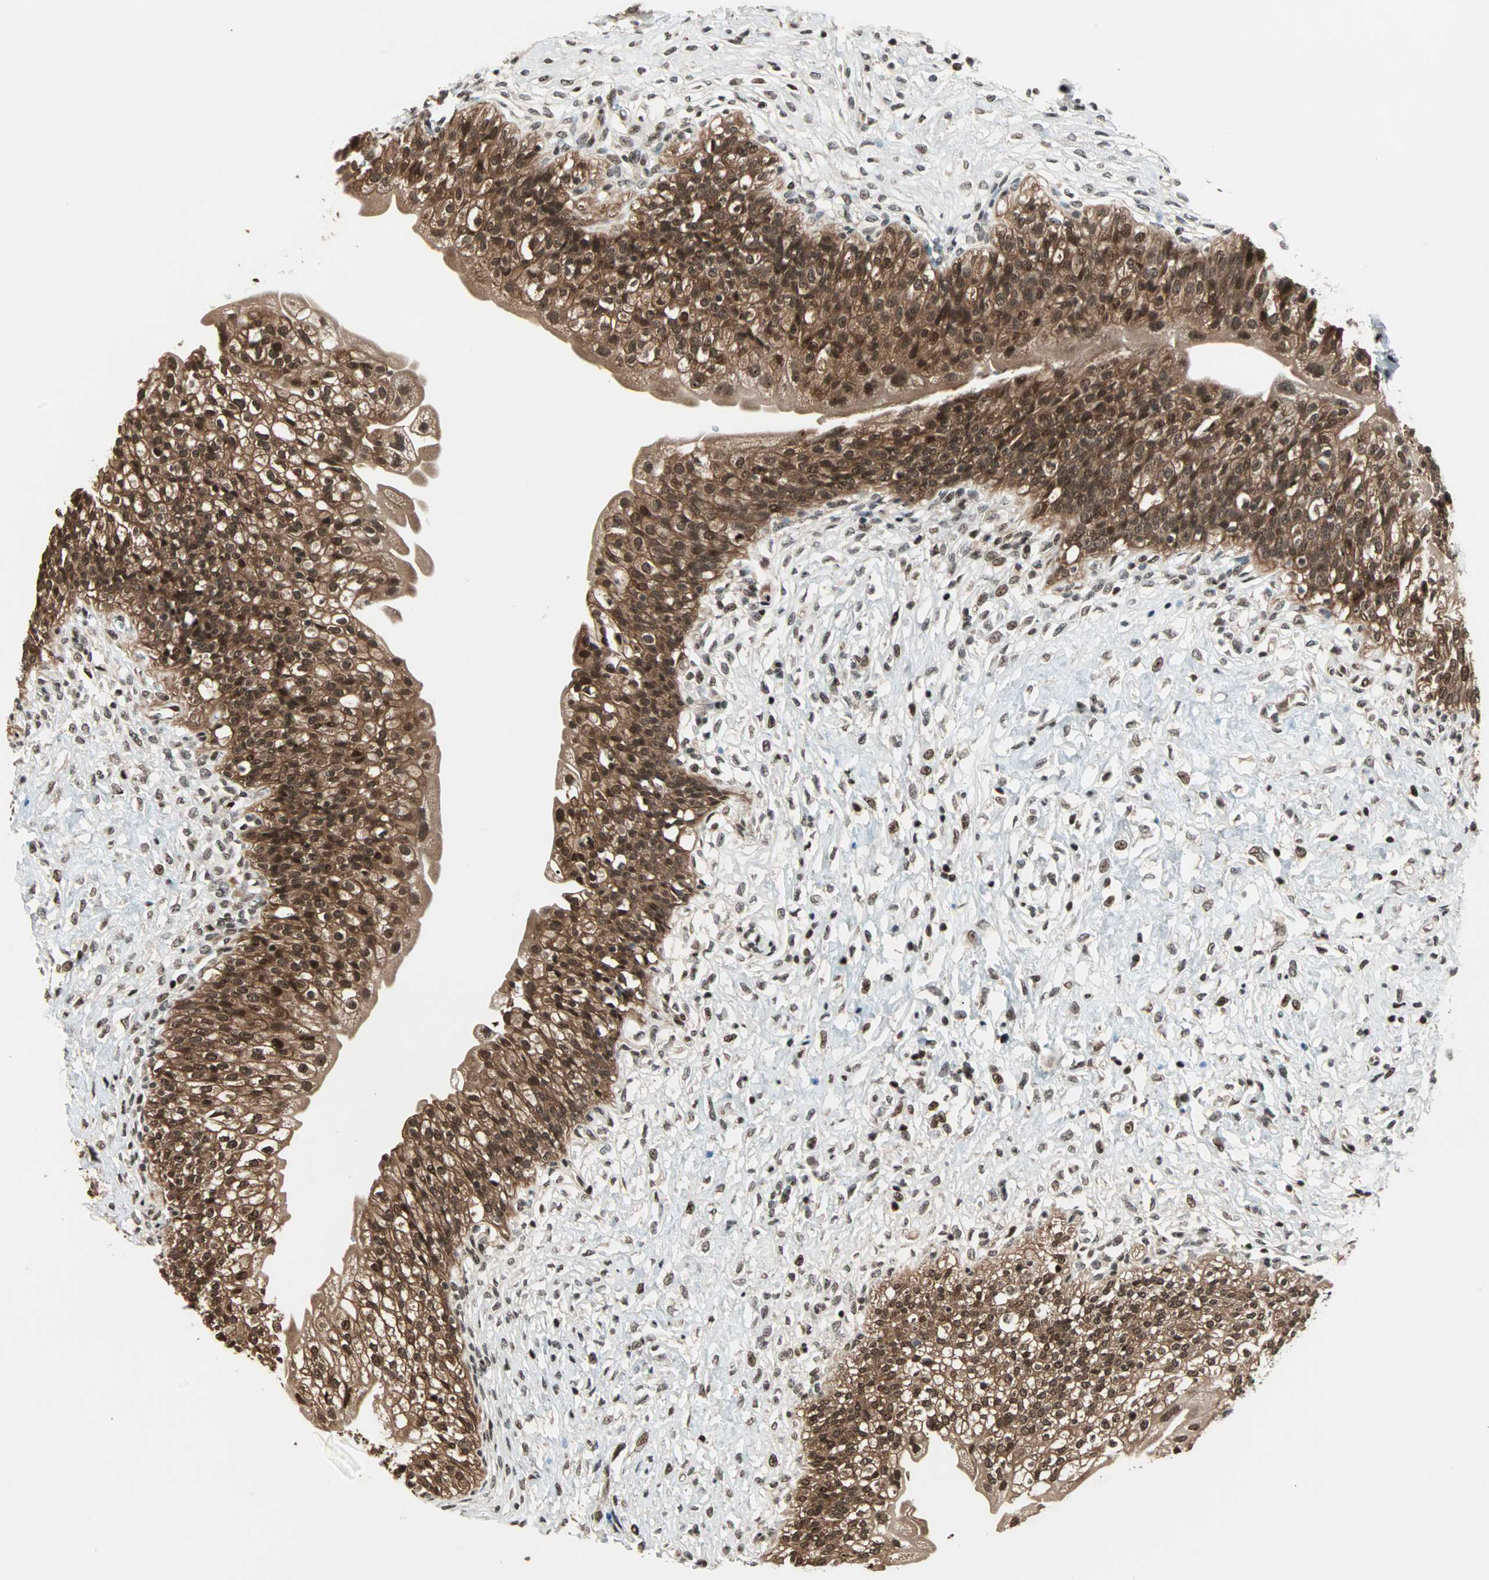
{"staining": {"intensity": "strong", "quantity": ">75%", "location": "cytoplasmic/membranous,nuclear"}, "tissue": "urinary bladder", "cell_type": "Urothelial cells", "image_type": "normal", "snomed": [{"axis": "morphology", "description": "Normal tissue, NOS"}, {"axis": "morphology", "description": "Inflammation, NOS"}, {"axis": "topography", "description": "Urinary bladder"}], "caption": "Human urinary bladder stained with a brown dye demonstrates strong cytoplasmic/membranous,nuclear positive expression in about >75% of urothelial cells.", "gene": "ZNF44", "patient": {"sex": "female", "age": 80}}